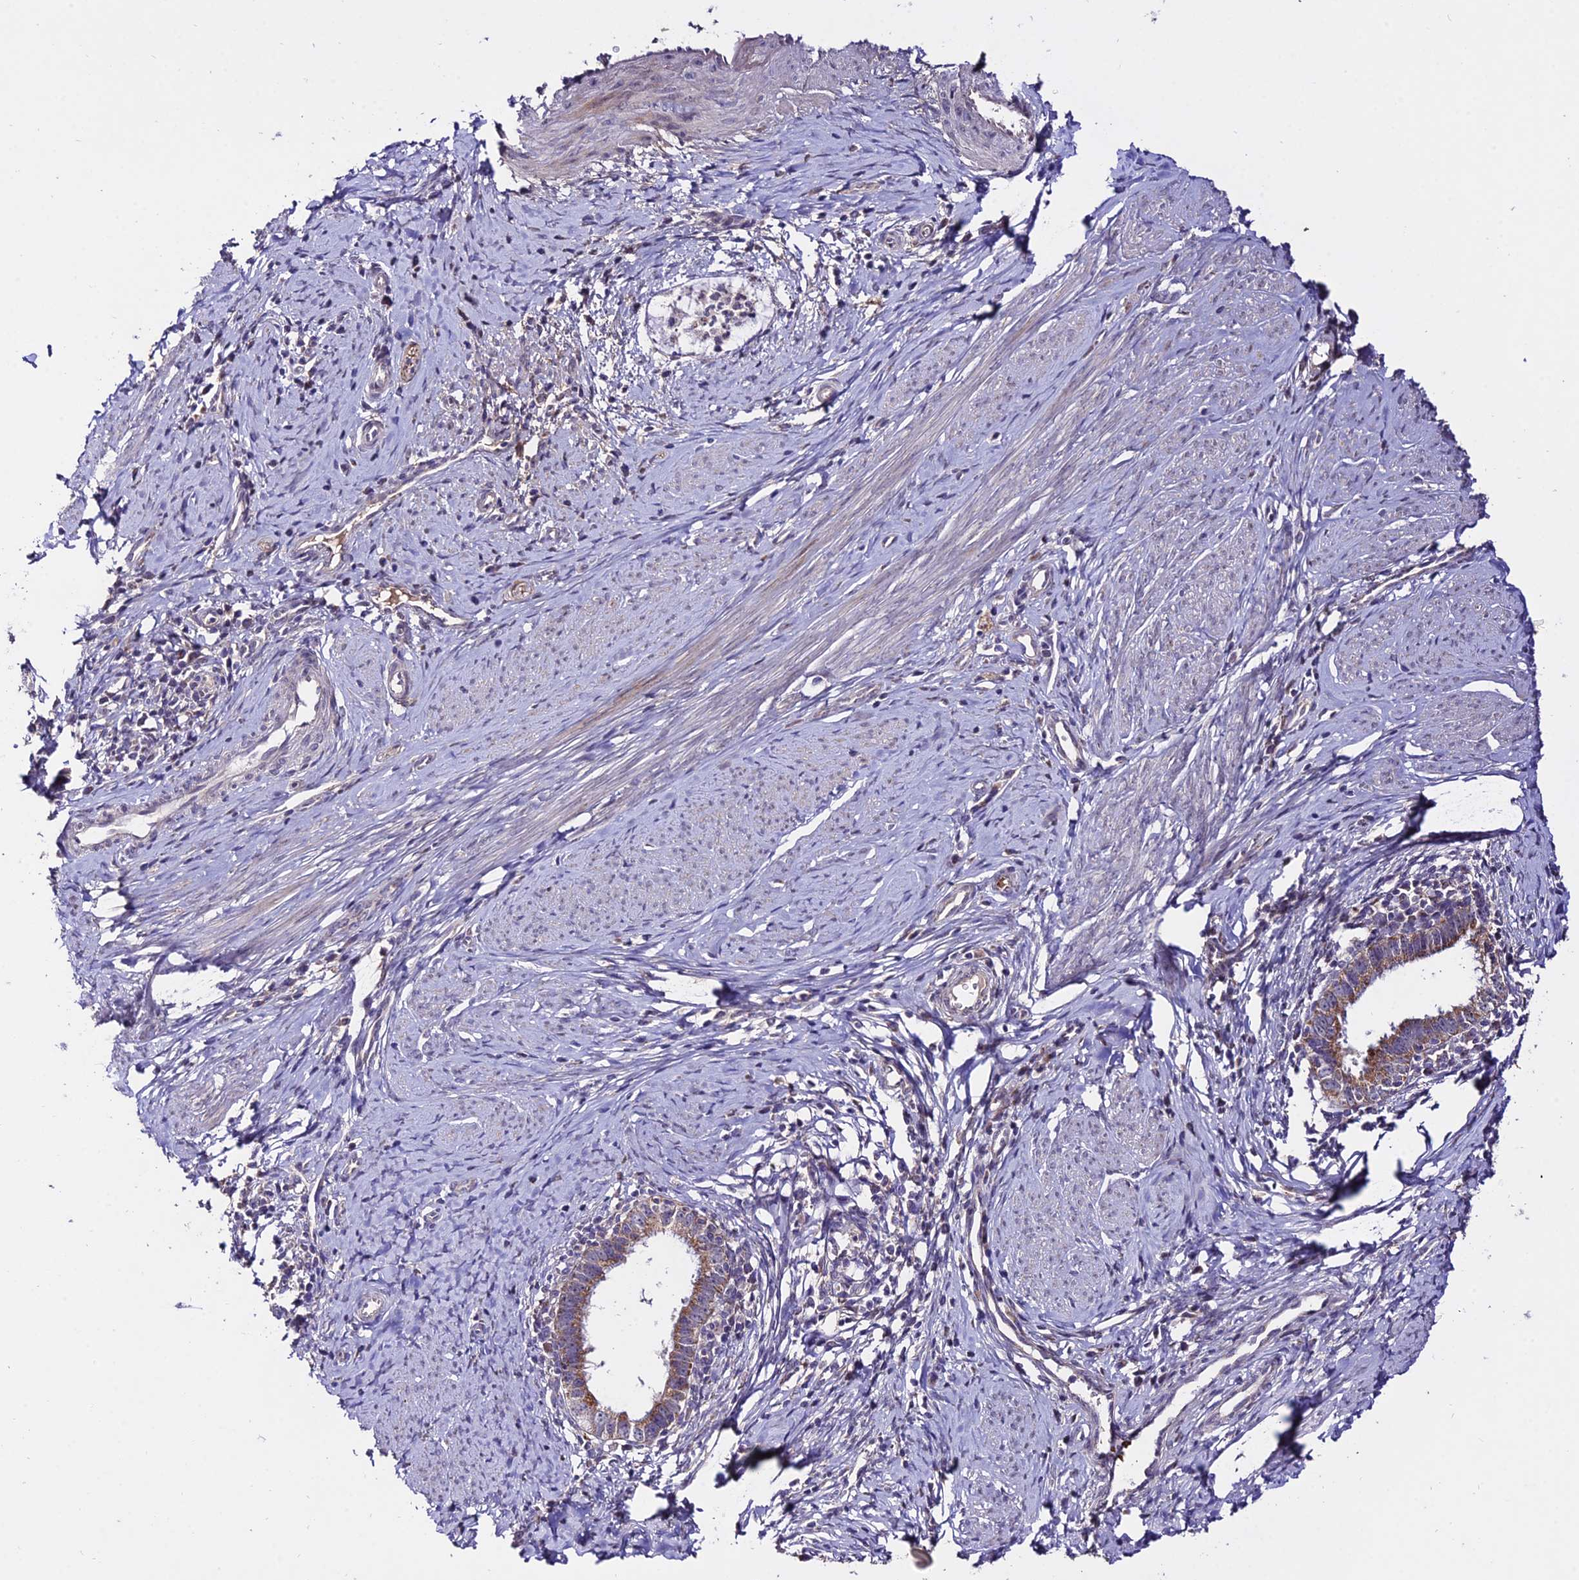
{"staining": {"intensity": "moderate", "quantity": "<25%", "location": "cytoplasmic/membranous"}, "tissue": "cervical cancer", "cell_type": "Tumor cells", "image_type": "cancer", "snomed": [{"axis": "morphology", "description": "Adenocarcinoma, NOS"}, {"axis": "topography", "description": "Cervix"}], "caption": "Human cervical adenocarcinoma stained with a protein marker demonstrates moderate staining in tumor cells.", "gene": "WDR5B", "patient": {"sex": "female", "age": 36}}